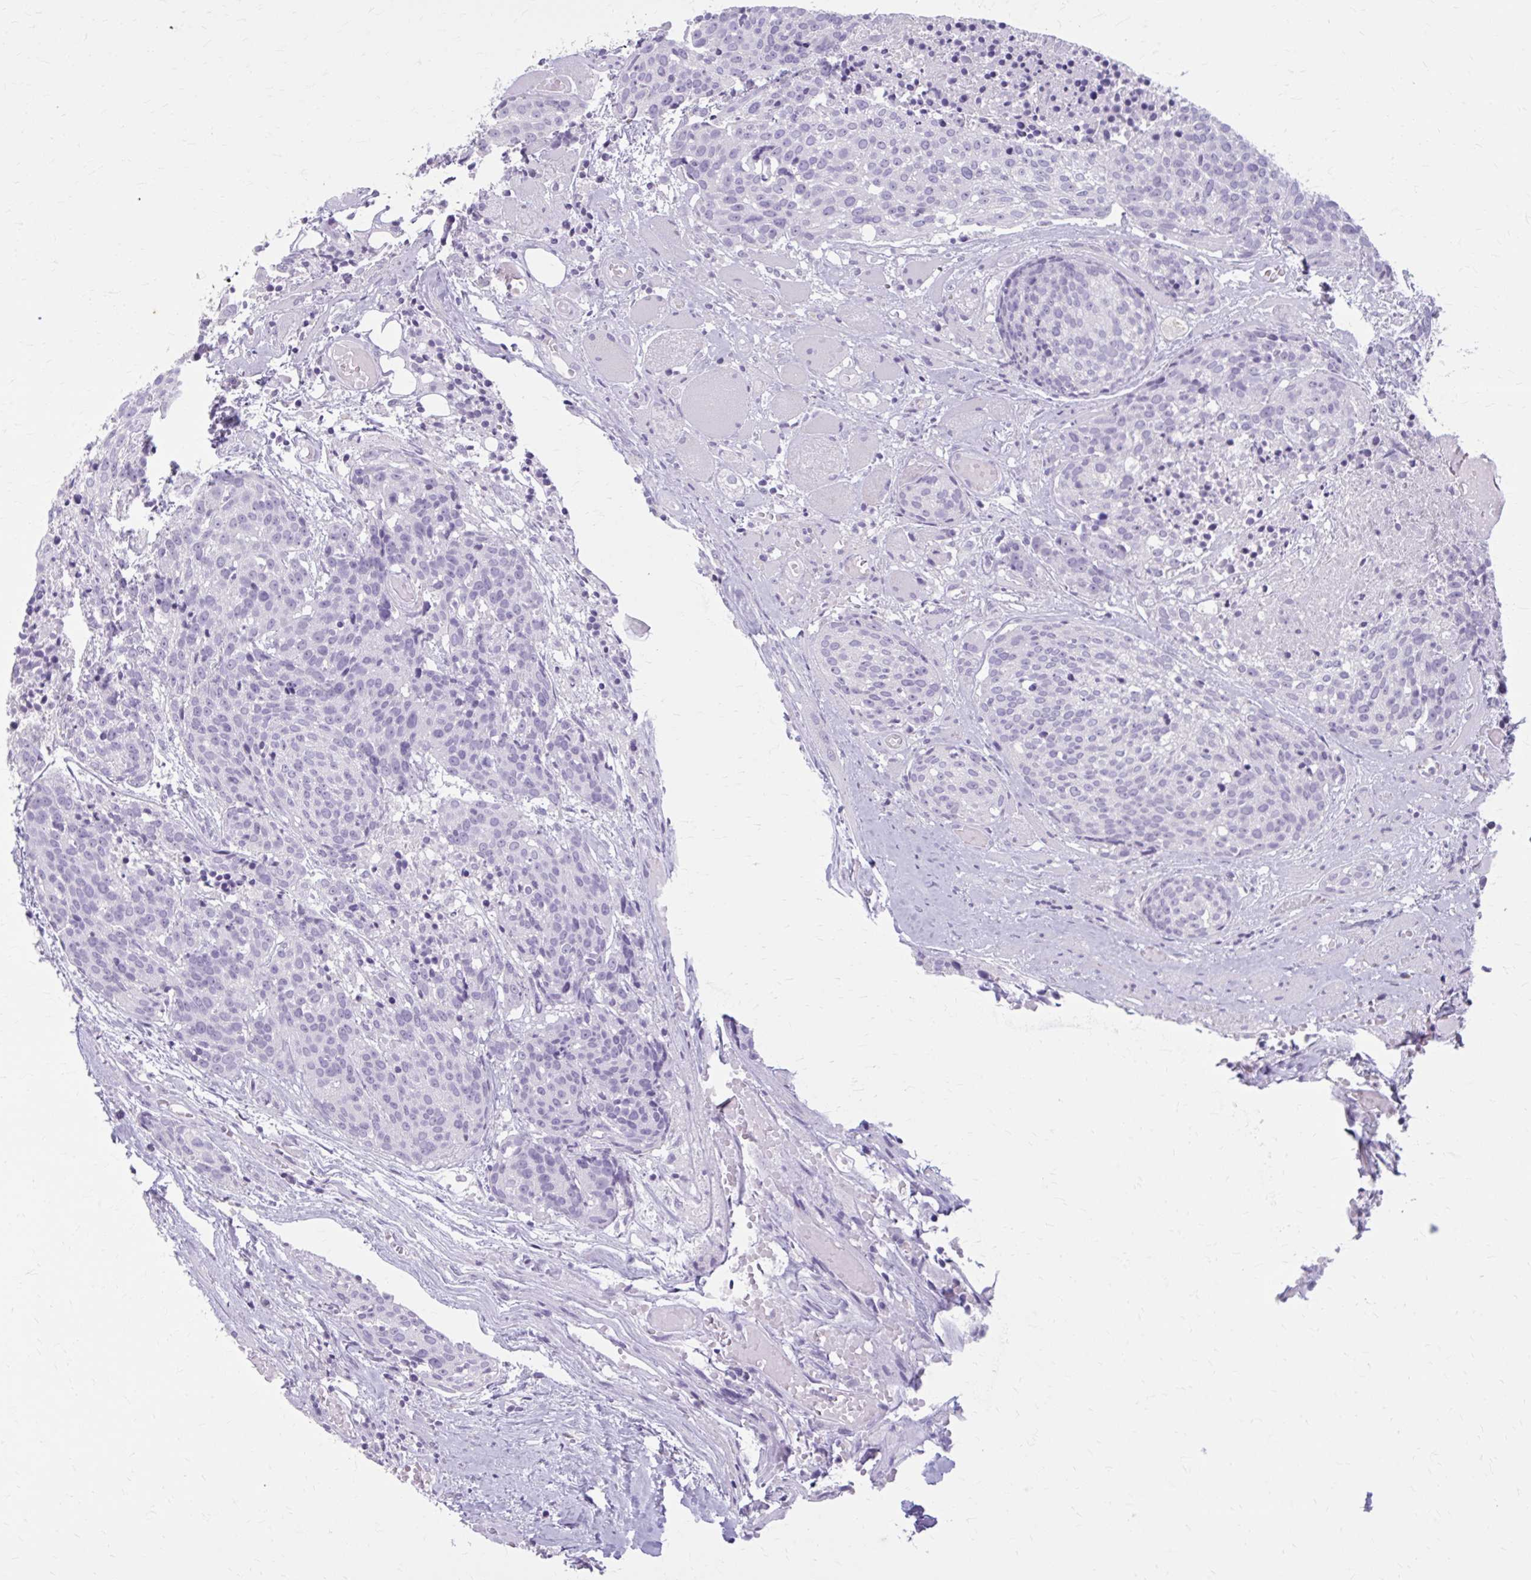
{"staining": {"intensity": "negative", "quantity": "none", "location": "none"}, "tissue": "head and neck cancer", "cell_type": "Tumor cells", "image_type": "cancer", "snomed": [{"axis": "morphology", "description": "Squamous cell carcinoma, NOS"}, {"axis": "topography", "description": "Oral tissue"}, {"axis": "topography", "description": "Head-Neck"}], "caption": "IHC photomicrograph of neoplastic tissue: head and neck cancer (squamous cell carcinoma) stained with DAB (3,3'-diaminobenzidine) demonstrates no significant protein expression in tumor cells.", "gene": "OR4B1", "patient": {"sex": "male", "age": 64}}